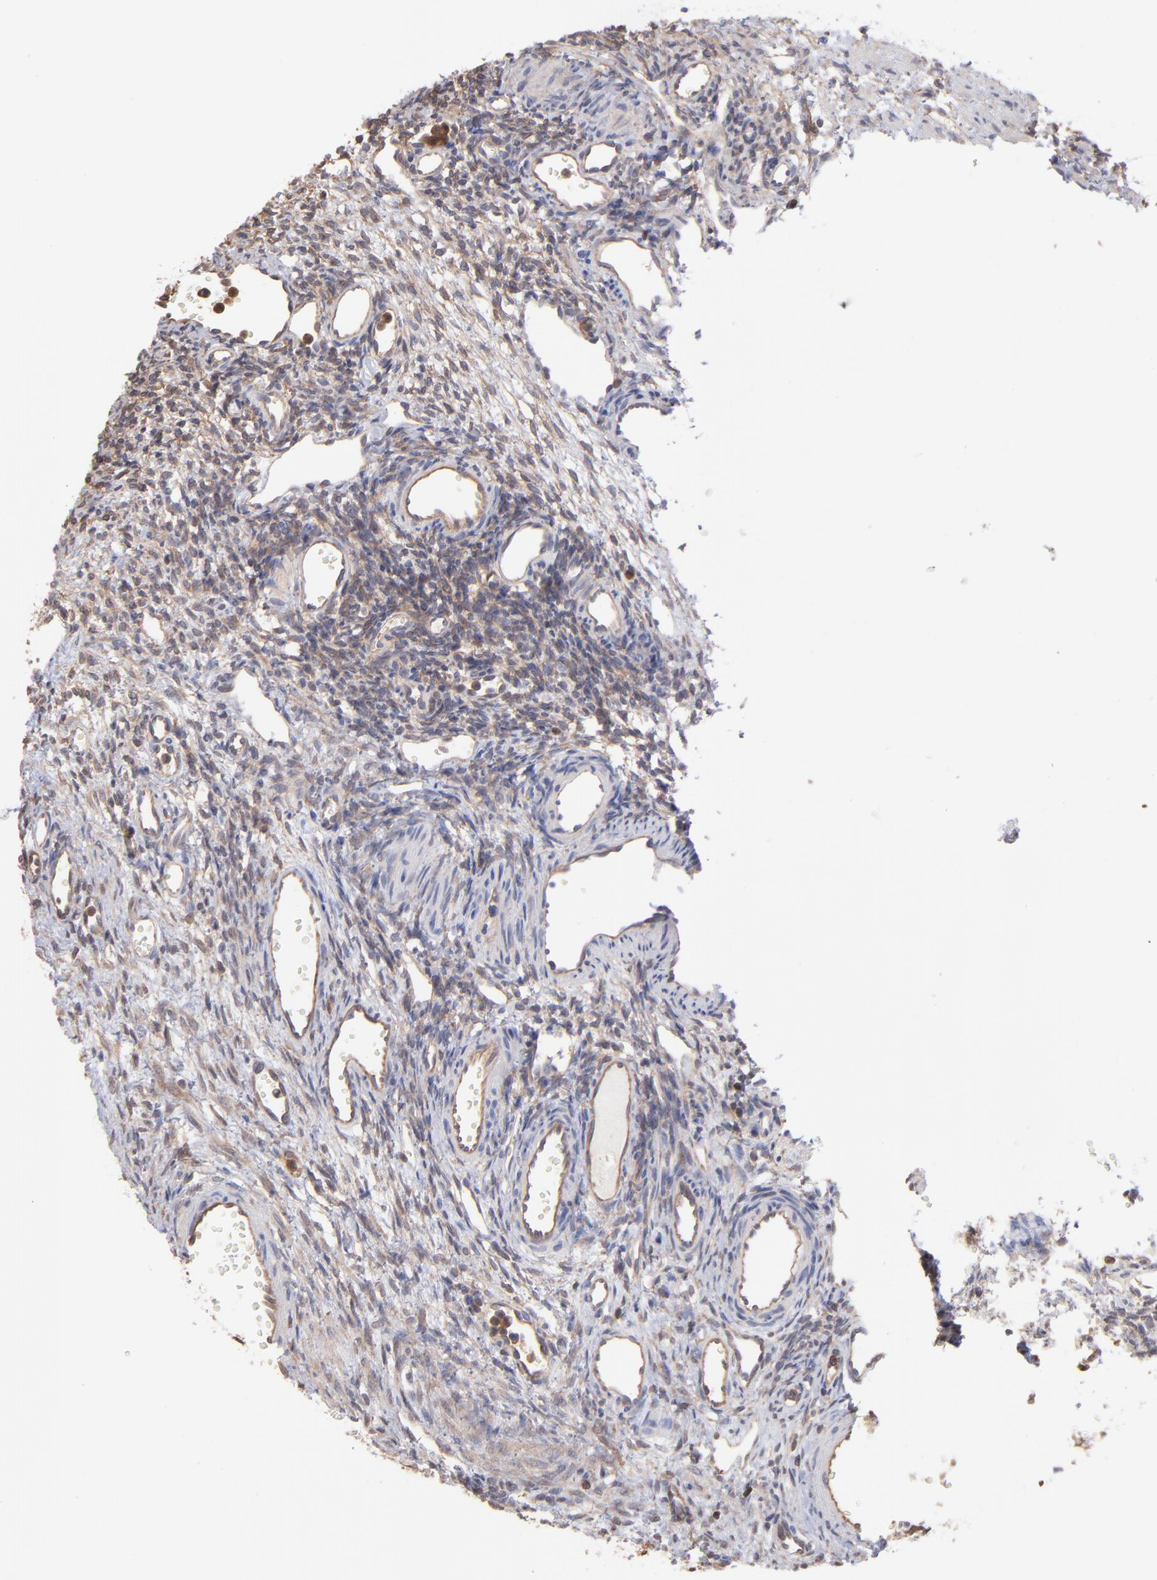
{"staining": {"intensity": "strong", "quantity": ">75%", "location": "cytoplasmic/membranous"}, "tissue": "ovary", "cell_type": "Follicle cells", "image_type": "normal", "snomed": [{"axis": "morphology", "description": "Normal tissue, NOS"}, {"axis": "topography", "description": "Ovary"}], "caption": "Ovary stained with DAB (3,3'-diaminobenzidine) immunohistochemistry shows high levels of strong cytoplasmic/membranous positivity in about >75% of follicle cells.", "gene": "MAP2K2", "patient": {"sex": "female", "age": 33}}